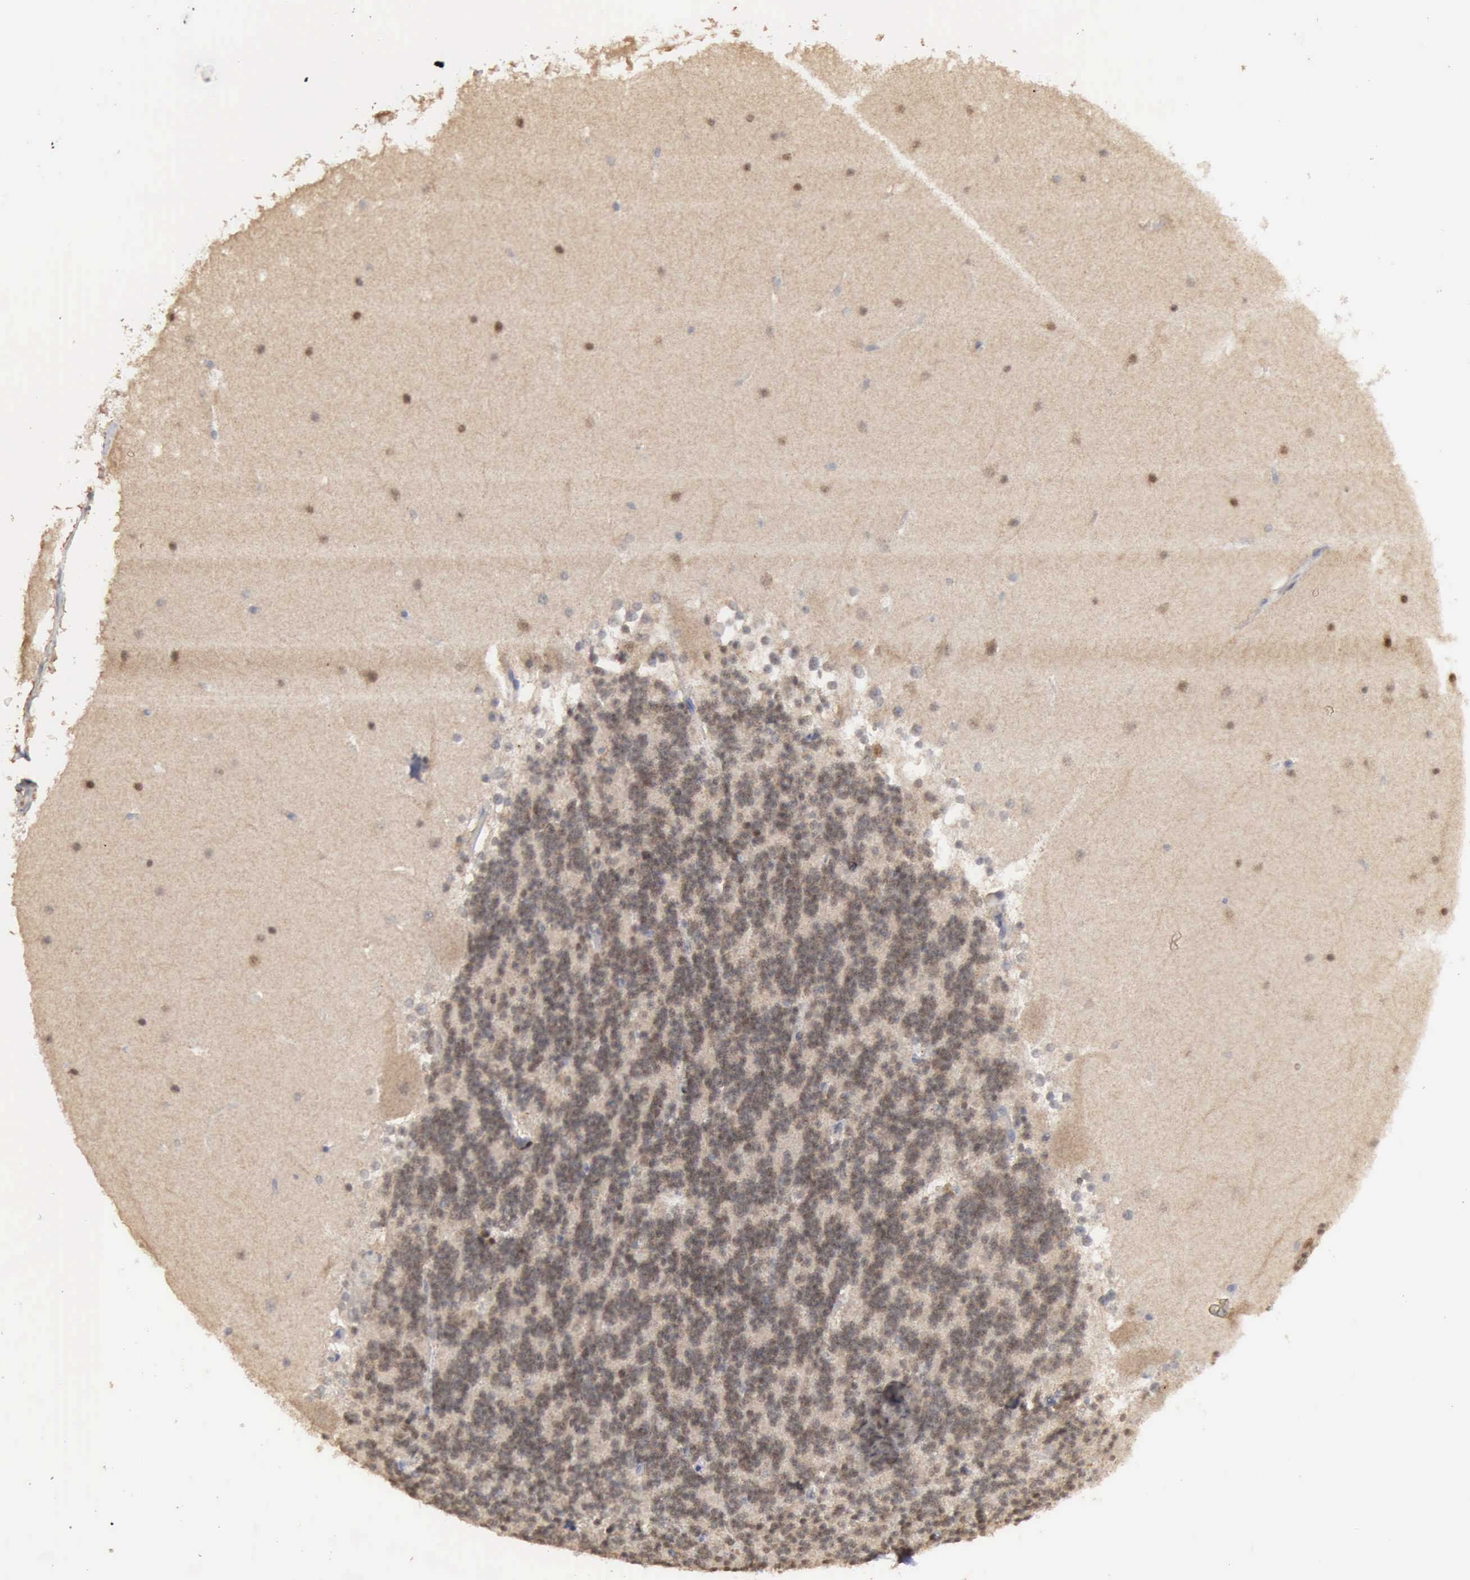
{"staining": {"intensity": "moderate", "quantity": ">75%", "location": "cytoplasmic/membranous"}, "tissue": "cerebellum", "cell_type": "Cells in granular layer", "image_type": "normal", "snomed": [{"axis": "morphology", "description": "Normal tissue, NOS"}, {"axis": "topography", "description": "Cerebellum"}], "caption": "A high-resolution image shows immunohistochemistry staining of unremarkable cerebellum, which shows moderate cytoplasmic/membranous staining in about >75% of cells in granular layer. (brown staining indicates protein expression, while blue staining denotes nuclei).", "gene": "CRKL", "patient": {"sex": "female", "age": 19}}